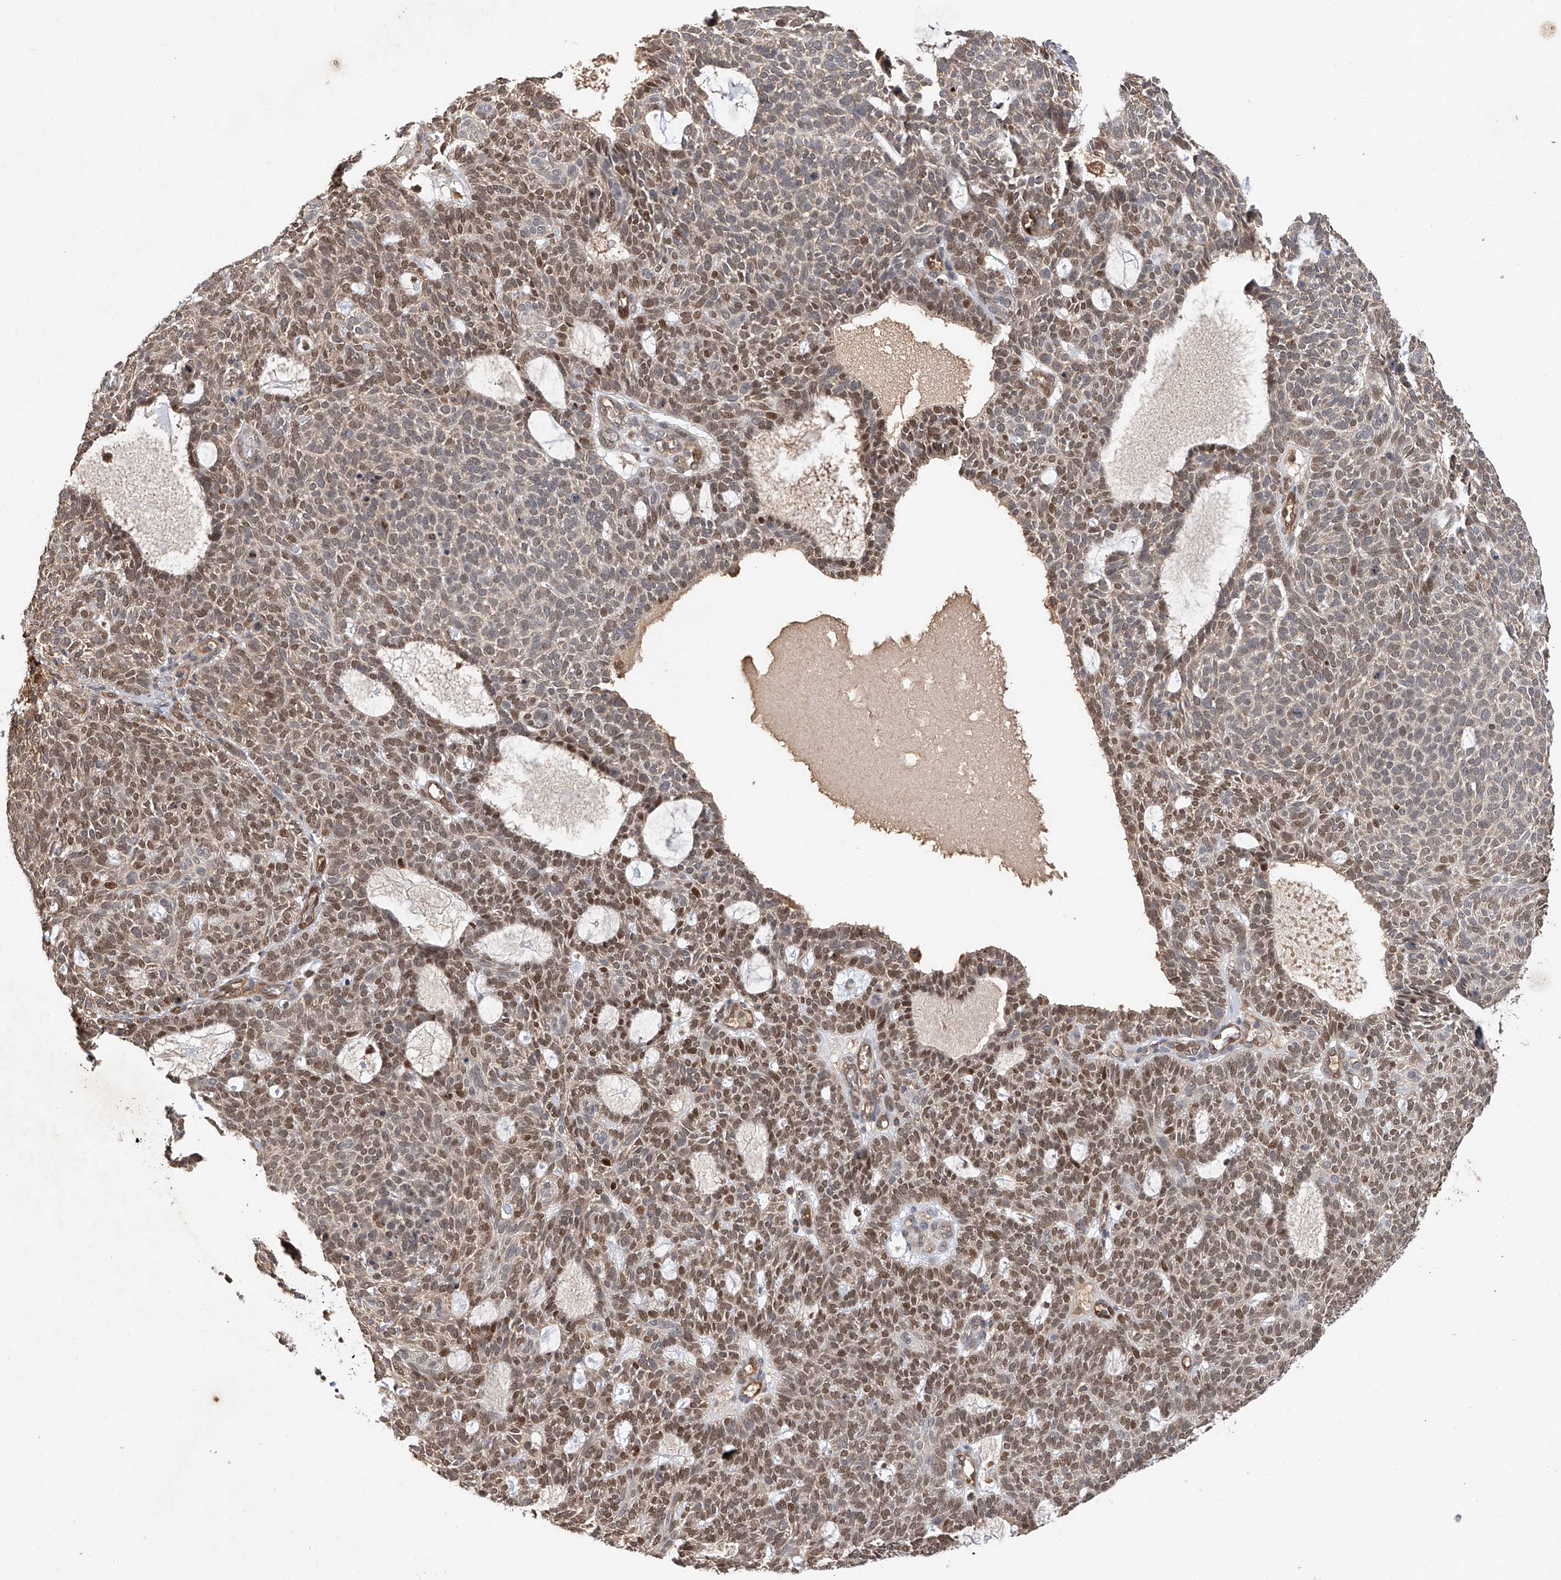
{"staining": {"intensity": "moderate", "quantity": ">75%", "location": "cytoplasmic/membranous,nuclear"}, "tissue": "skin cancer", "cell_type": "Tumor cells", "image_type": "cancer", "snomed": [{"axis": "morphology", "description": "Squamous cell carcinoma, NOS"}, {"axis": "topography", "description": "Skin"}], "caption": "High-magnification brightfield microscopy of squamous cell carcinoma (skin) stained with DAB (brown) and counterstained with hematoxylin (blue). tumor cells exhibit moderate cytoplasmic/membranous and nuclear positivity is present in approximately>75% of cells.", "gene": "RILPL2", "patient": {"sex": "female", "age": 90}}